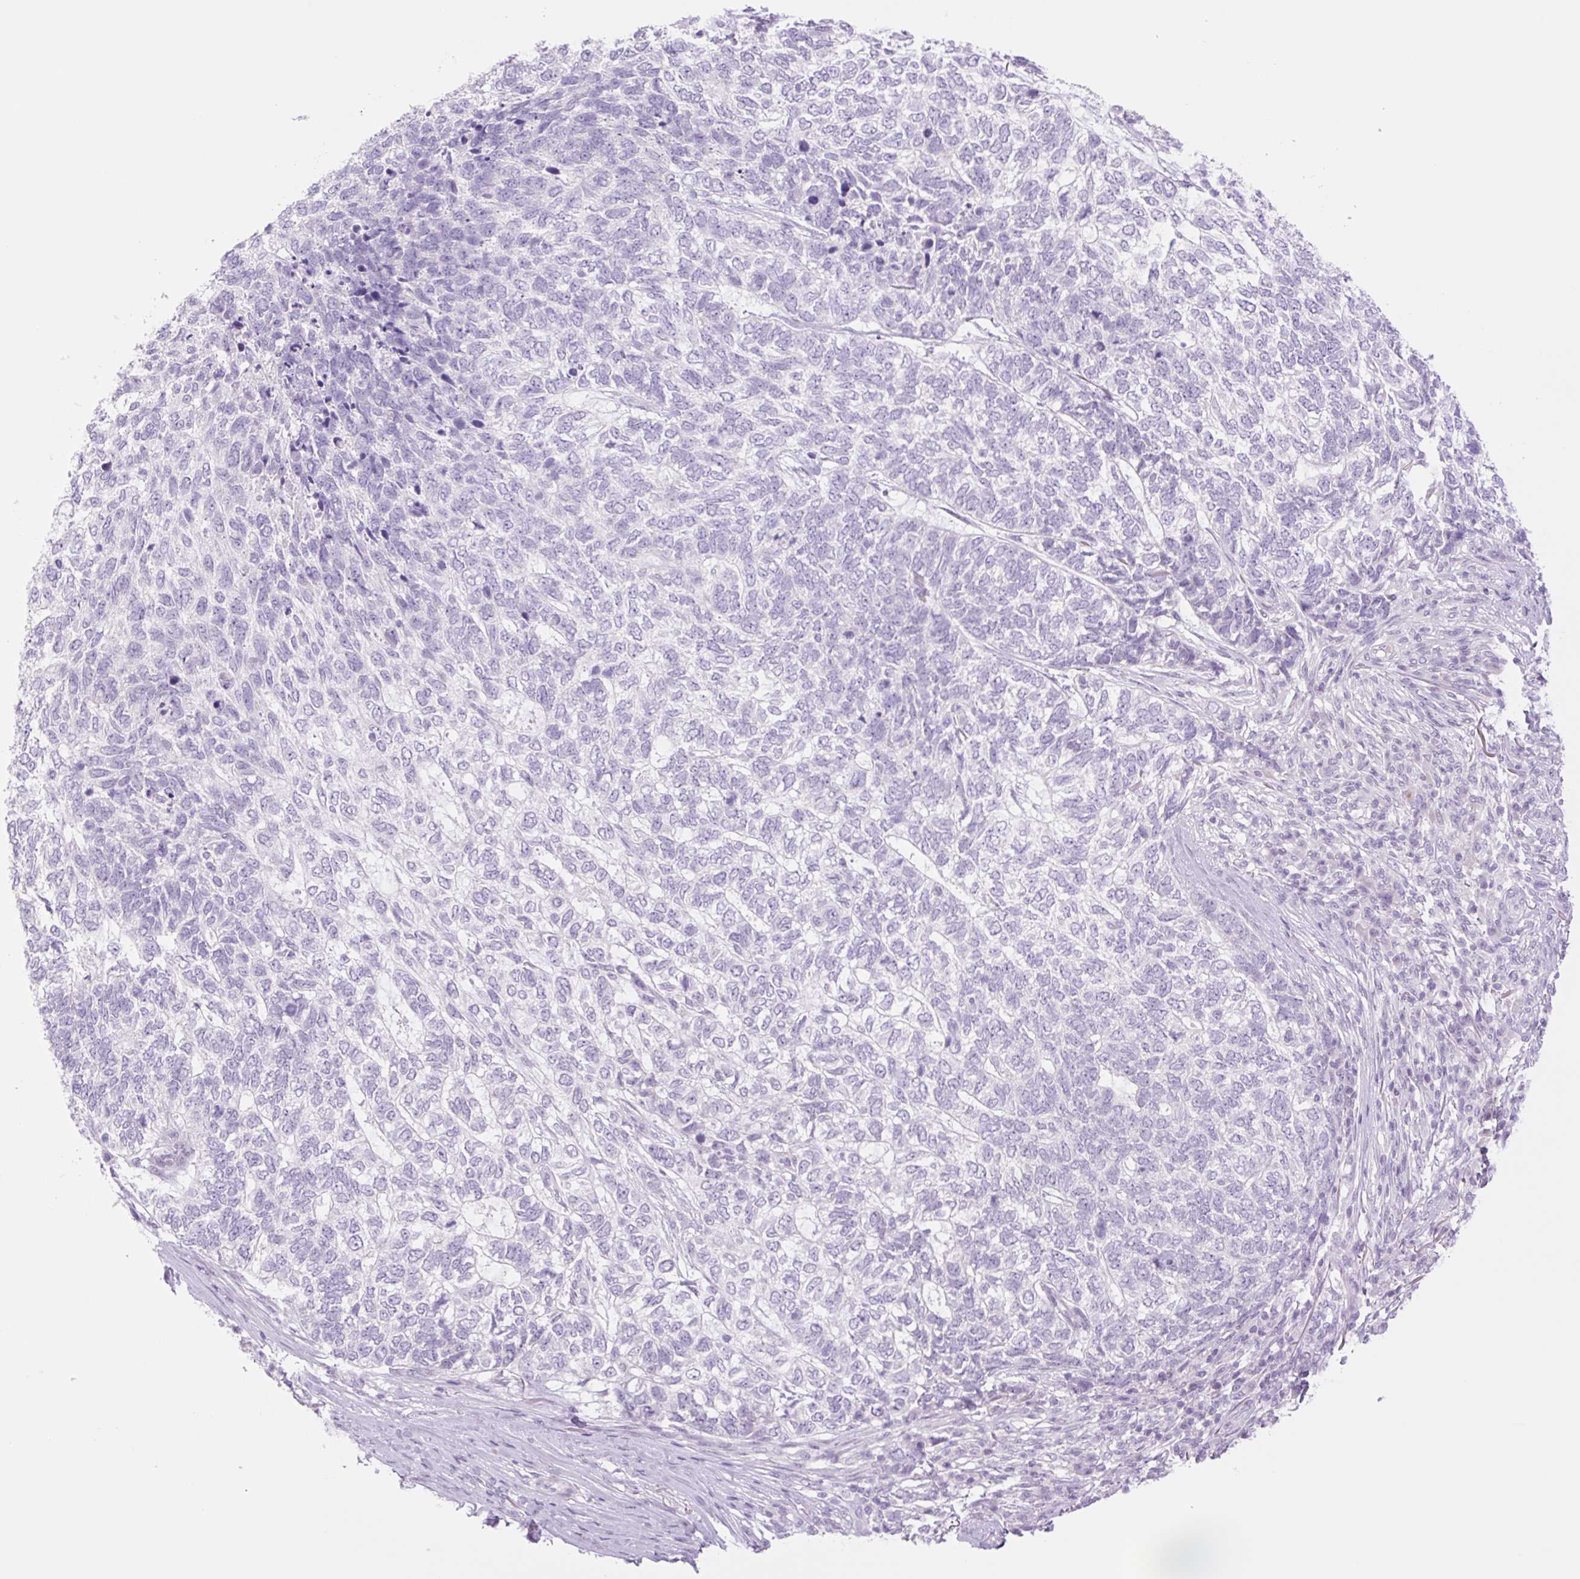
{"staining": {"intensity": "negative", "quantity": "none", "location": "none"}, "tissue": "skin cancer", "cell_type": "Tumor cells", "image_type": "cancer", "snomed": [{"axis": "morphology", "description": "Basal cell carcinoma"}, {"axis": "topography", "description": "Skin"}], "caption": "Image shows no significant protein positivity in tumor cells of skin cancer (basal cell carcinoma). (DAB IHC, high magnification).", "gene": "TBX15", "patient": {"sex": "female", "age": 65}}